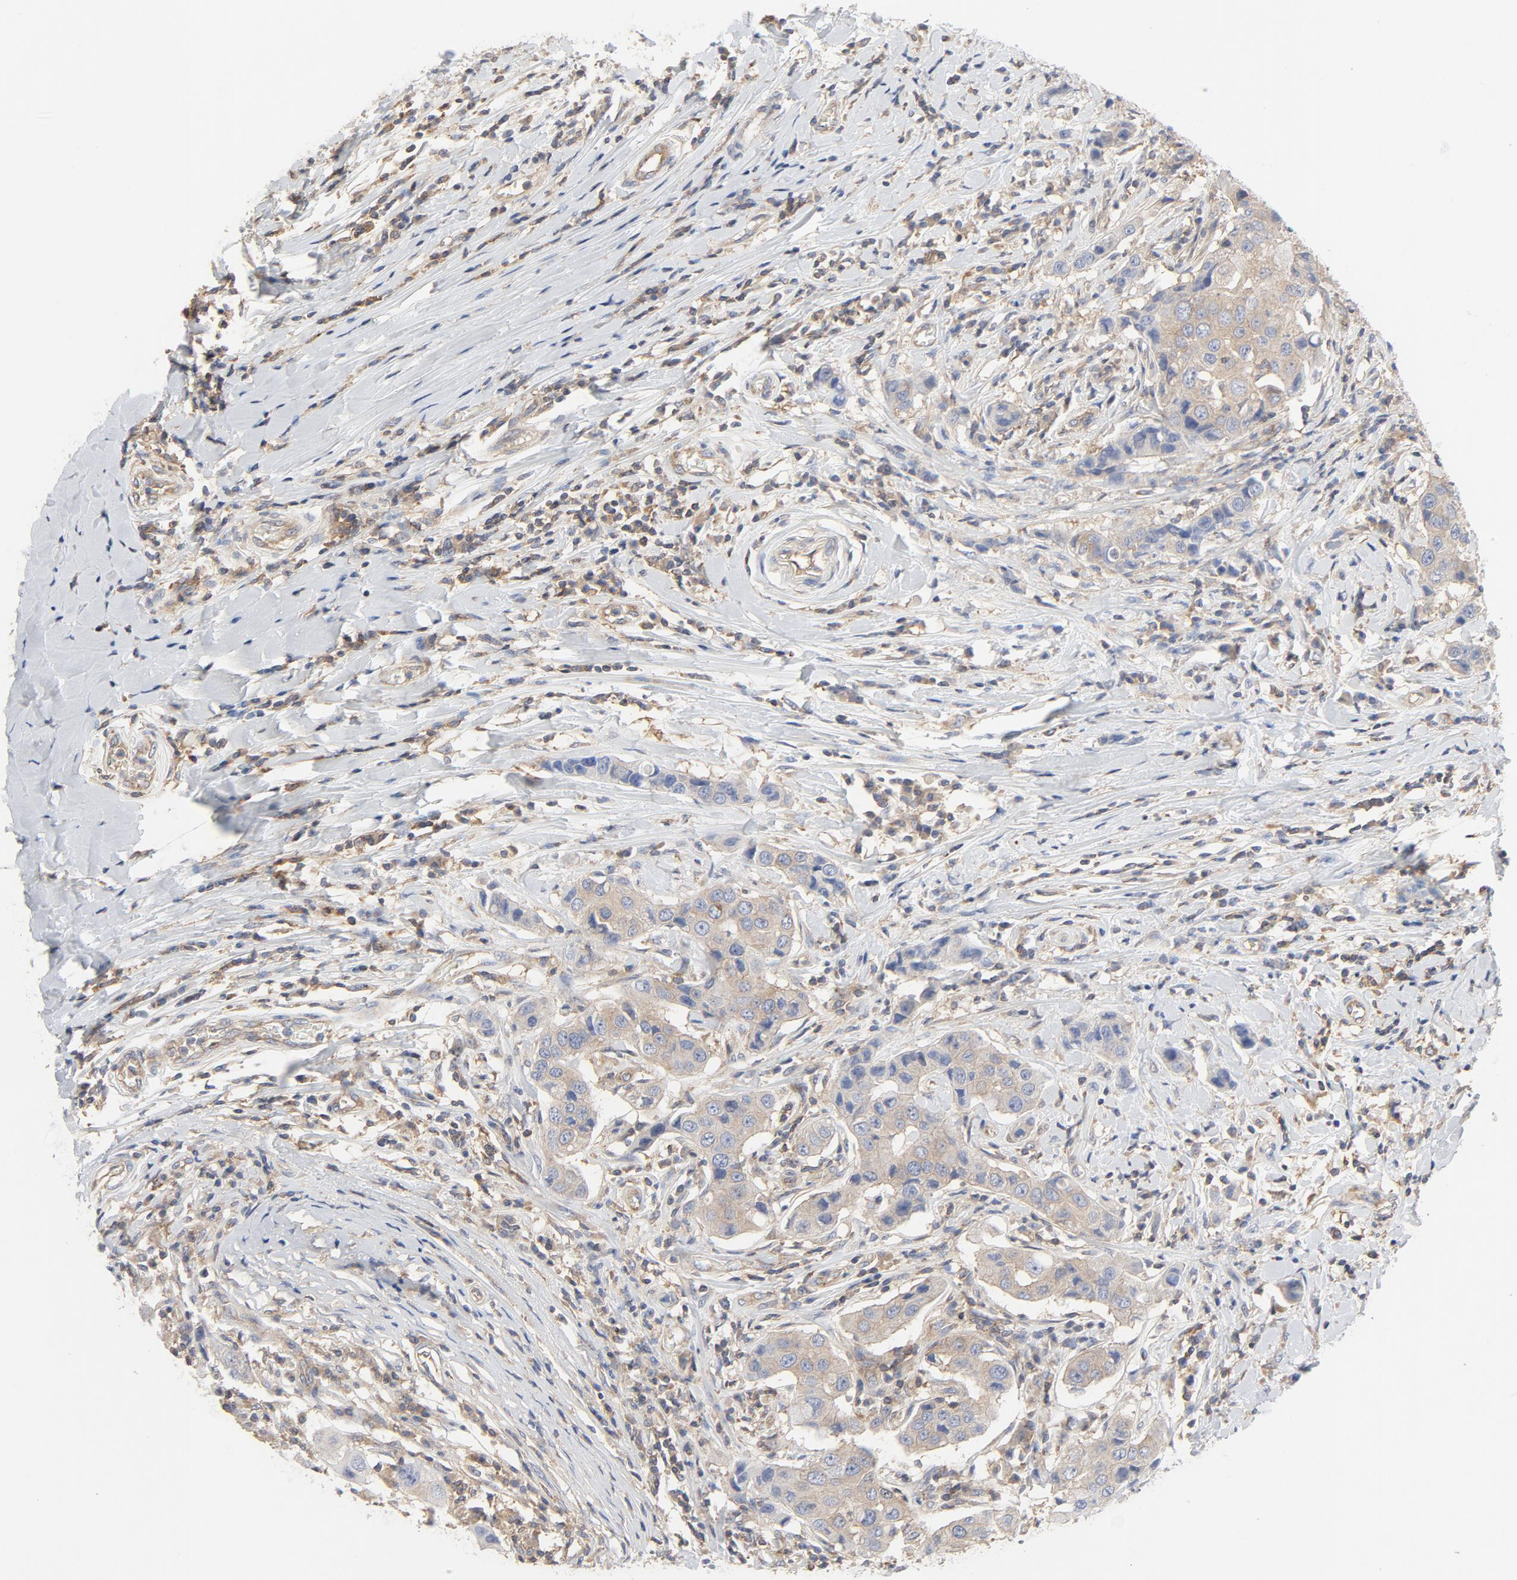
{"staining": {"intensity": "weak", "quantity": "25%-75%", "location": "cytoplasmic/membranous"}, "tissue": "breast cancer", "cell_type": "Tumor cells", "image_type": "cancer", "snomed": [{"axis": "morphology", "description": "Duct carcinoma"}, {"axis": "topography", "description": "Breast"}], "caption": "Protein positivity by immunohistochemistry (IHC) displays weak cytoplasmic/membranous positivity in about 25%-75% of tumor cells in breast infiltrating ductal carcinoma.", "gene": "RABEP1", "patient": {"sex": "female", "age": 27}}